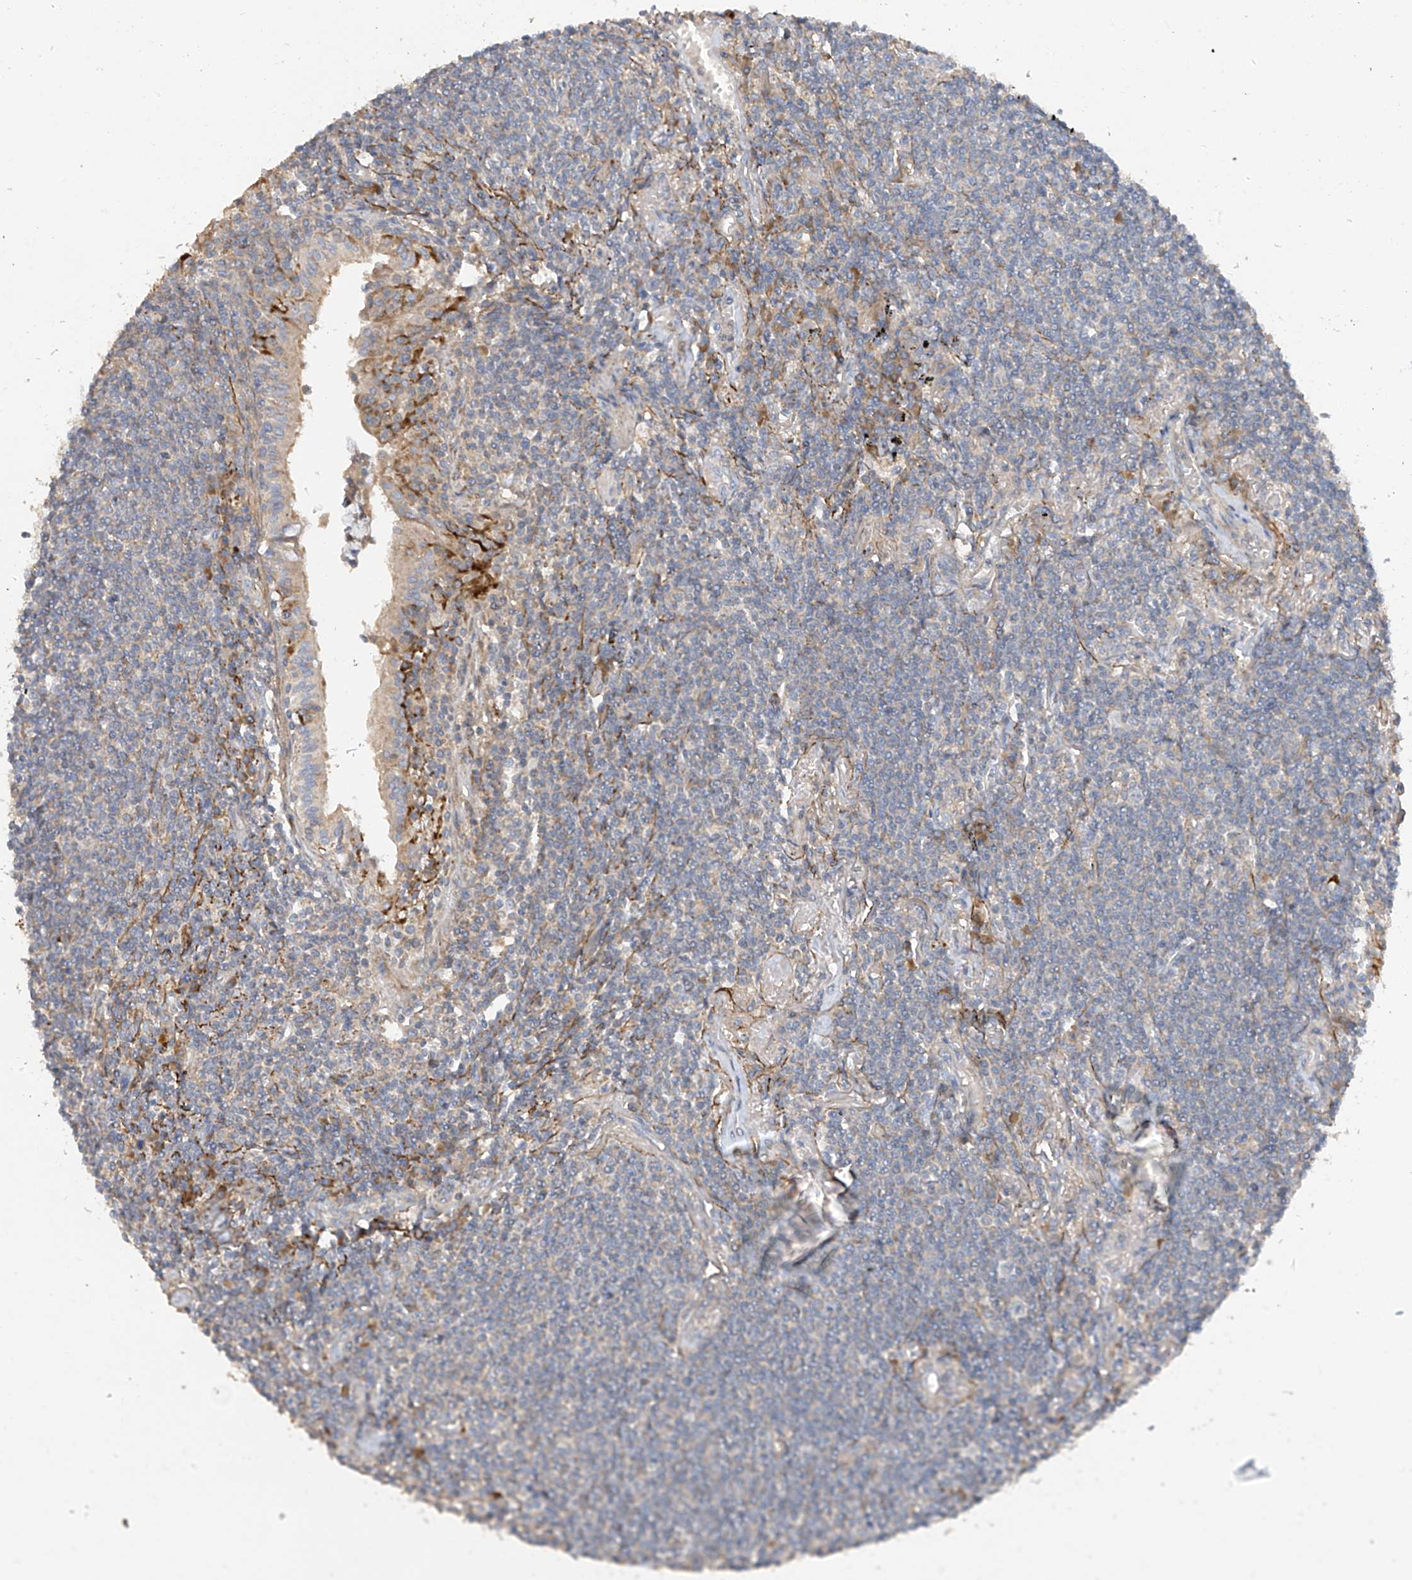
{"staining": {"intensity": "negative", "quantity": "none", "location": "none"}, "tissue": "lymphoma", "cell_type": "Tumor cells", "image_type": "cancer", "snomed": [{"axis": "morphology", "description": "Malignant lymphoma, non-Hodgkin's type, Low grade"}, {"axis": "topography", "description": "Lung"}], "caption": "Tumor cells show no significant protein expression in lymphoma.", "gene": "GALNTL6", "patient": {"sex": "female", "age": 71}}